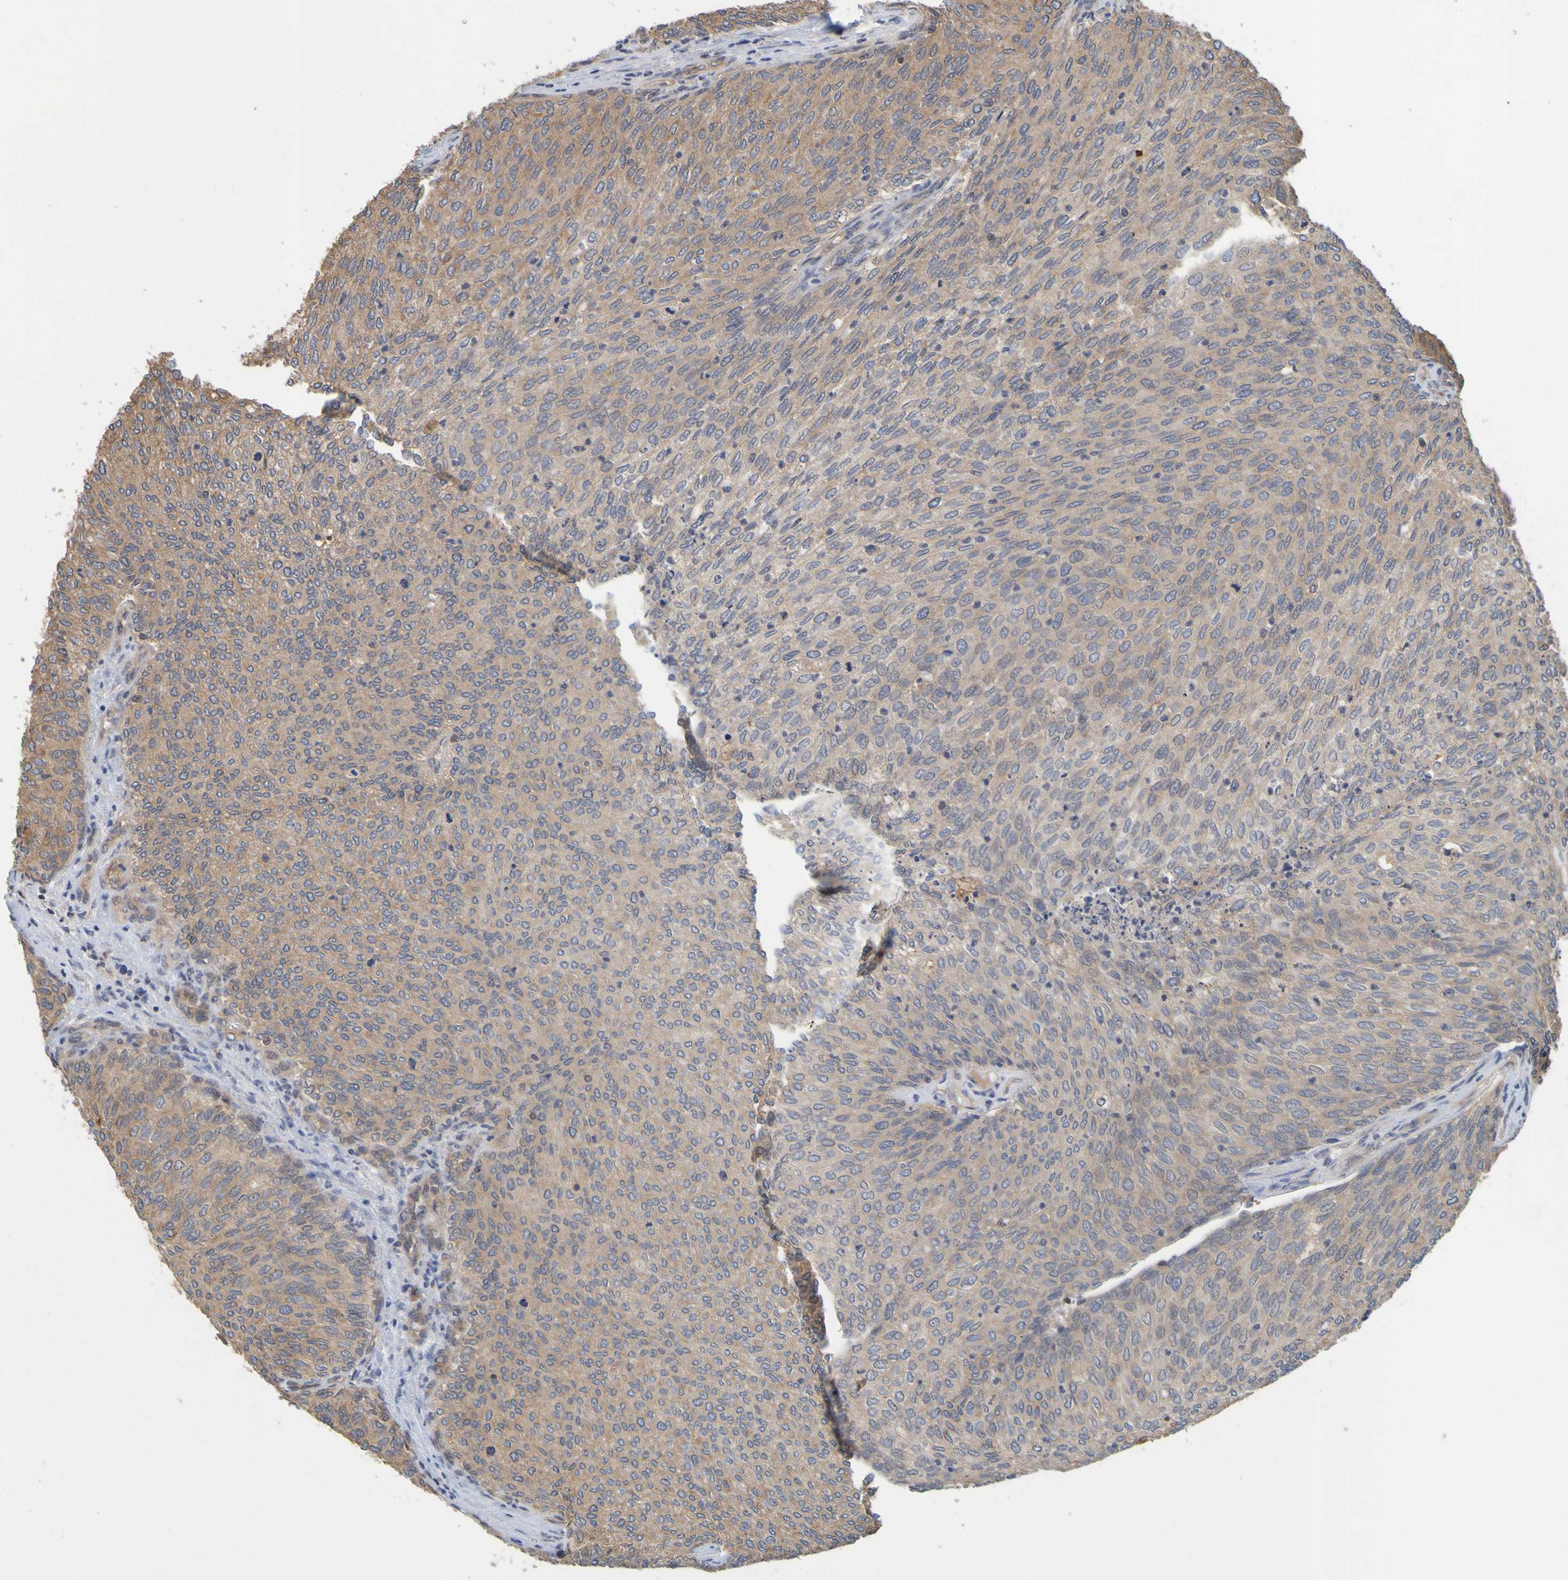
{"staining": {"intensity": "moderate", "quantity": "<25%", "location": "cytoplasmic/membranous"}, "tissue": "urothelial cancer", "cell_type": "Tumor cells", "image_type": "cancer", "snomed": [{"axis": "morphology", "description": "Urothelial carcinoma, Low grade"}, {"axis": "topography", "description": "Urinary bladder"}], "caption": "This is an image of immunohistochemistry staining of urothelial cancer, which shows moderate expression in the cytoplasmic/membranous of tumor cells.", "gene": "OCRL", "patient": {"sex": "female", "age": 79}}